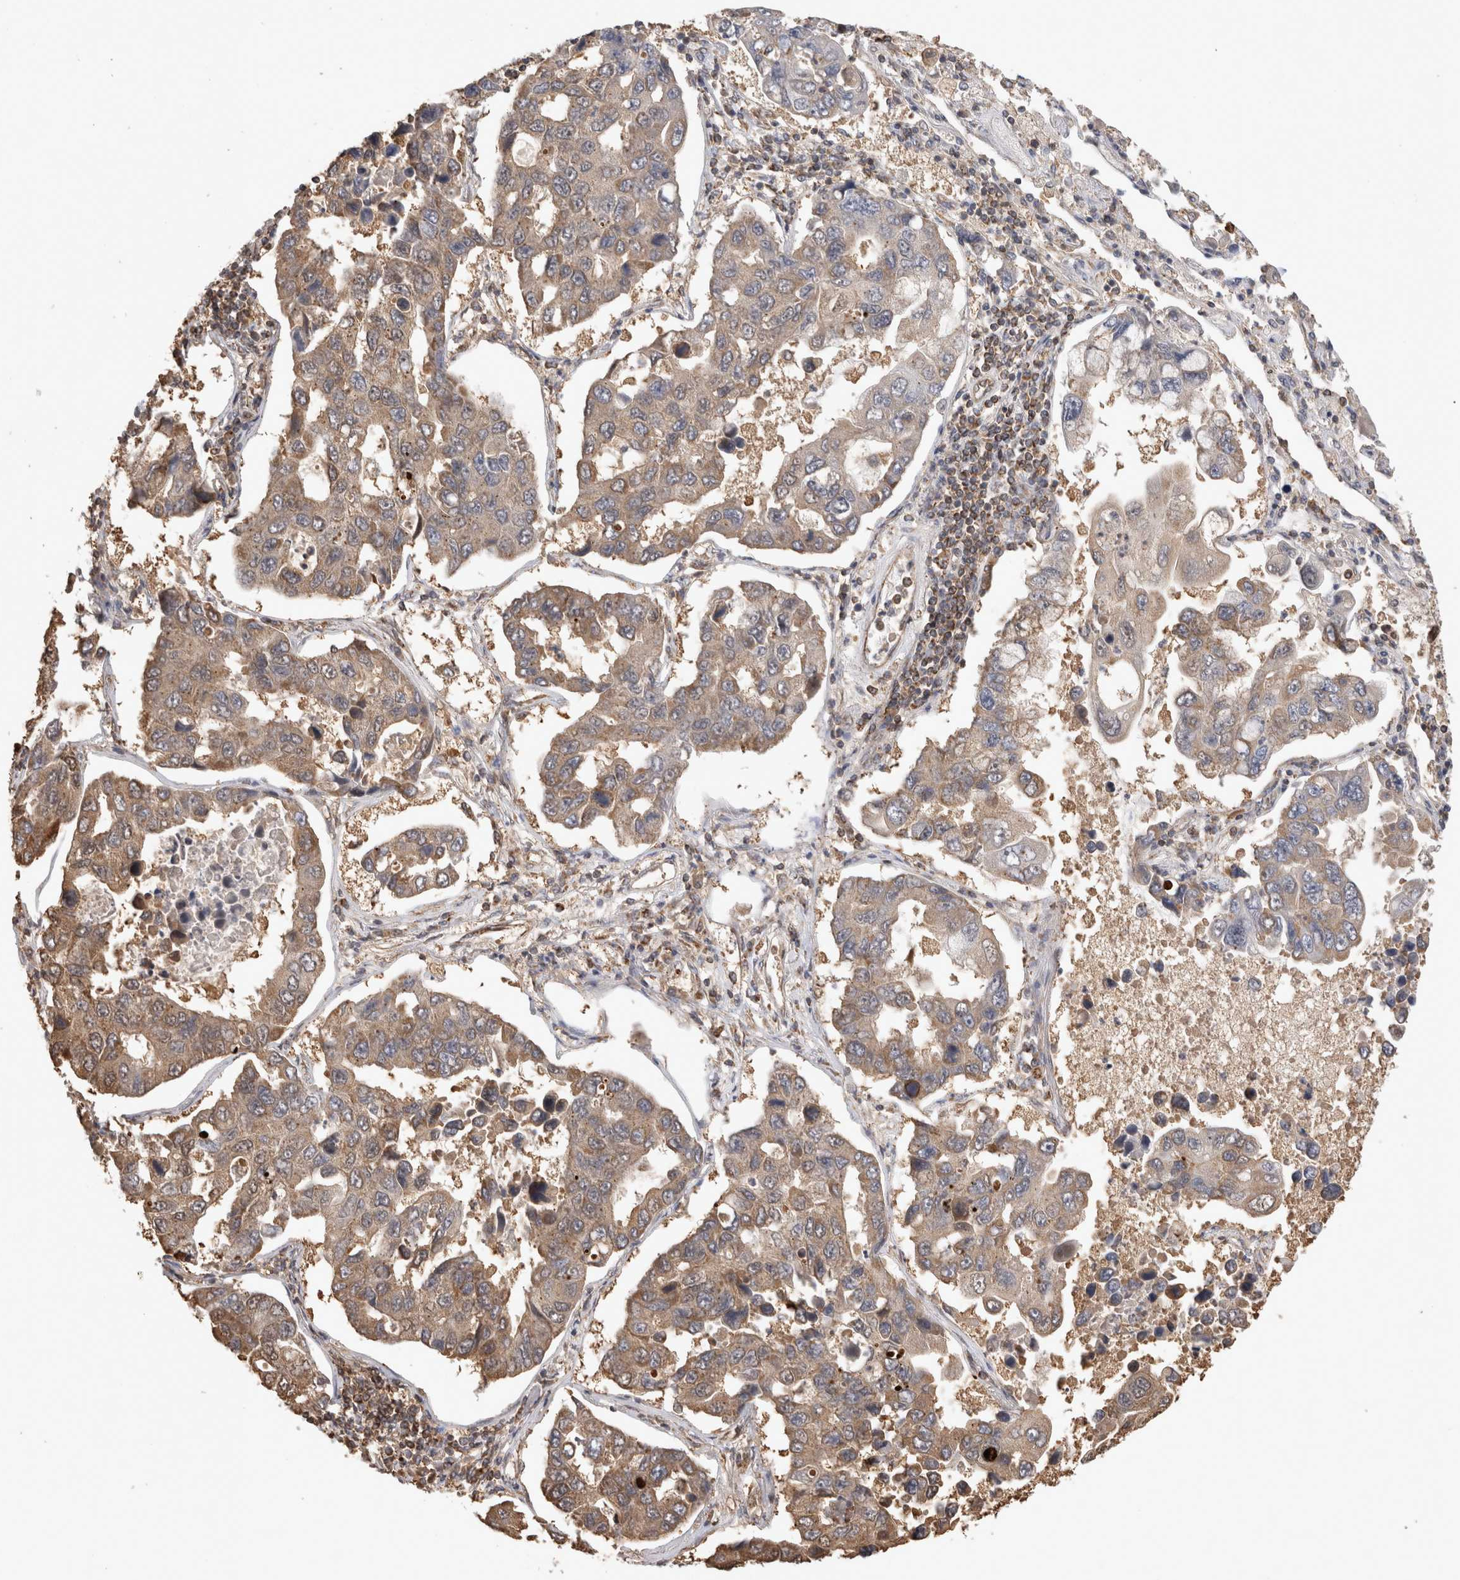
{"staining": {"intensity": "moderate", "quantity": "25%-75%", "location": "cytoplasmic/membranous"}, "tissue": "lung cancer", "cell_type": "Tumor cells", "image_type": "cancer", "snomed": [{"axis": "morphology", "description": "Adenocarcinoma, NOS"}, {"axis": "topography", "description": "Lung"}], "caption": "DAB immunohistochemical staining of human adenocarcinoma (lung) demonstrates moderate cytoplasmic/membranous protein positivity in about 25%-75% of tumor cells. (DAB = brown stain, brightfield microscopy at high magnification).", "gene": "IMMP2L", "patient": {"sex": "male", "age": 64}}